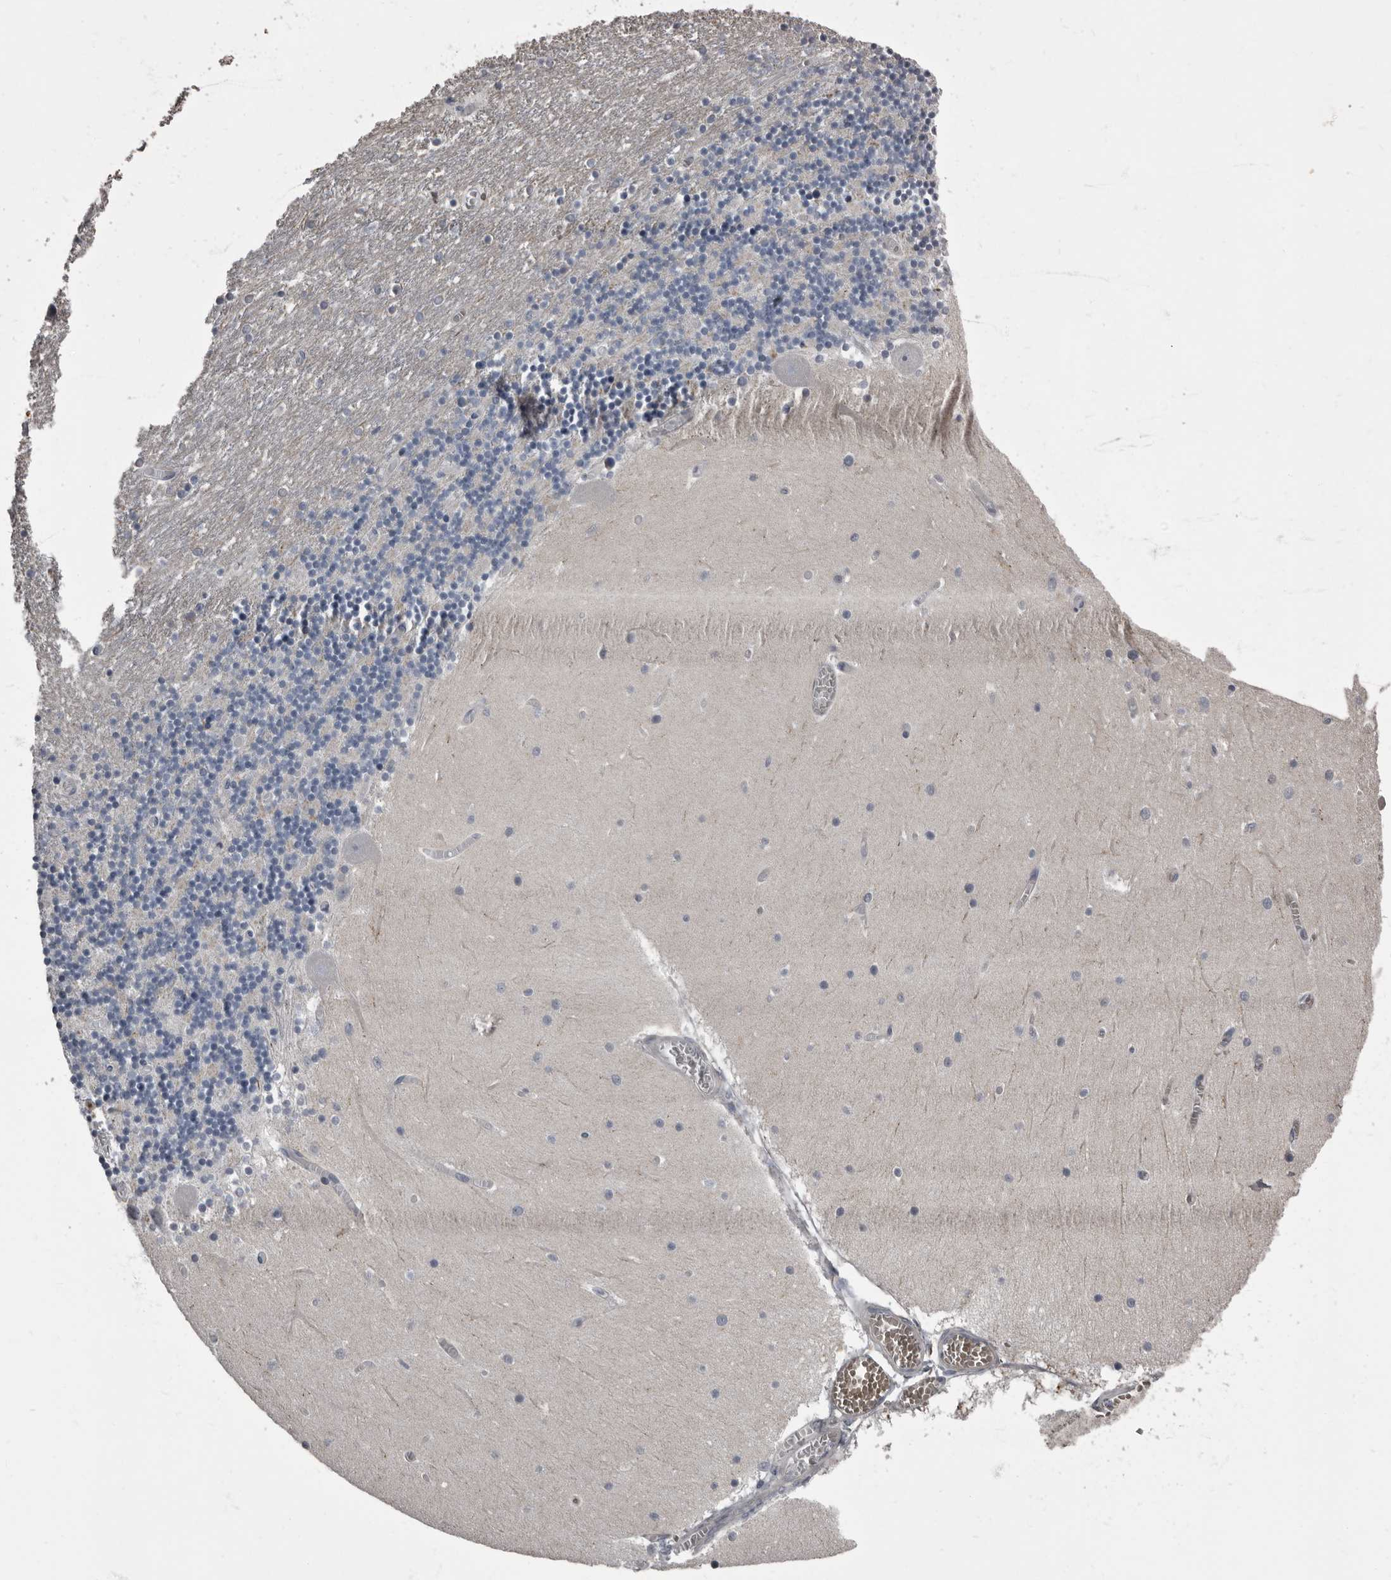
{"staining": {"intensity": "negative", "quantity": "none", "location": "none"}, "tissue": "cerebellum", "cell_type": "Cells in granular layer", "image_type": "normal", "snomed": [{"axis": "morphology", "description": "Normal tissue, NOS"}, {"axis": "topography", "description": "Cerebellum"}], "caption": "The histopathology image shows no staining of cells in granular layer in unremarkable cerebellum. (DAB (3,3'-diaminobenzidine) immunohistochemistry (IHC) with hematoxylin counter stain).", "gene": "TPD52L1", "patient": {"sex": "female", "age": 28}}